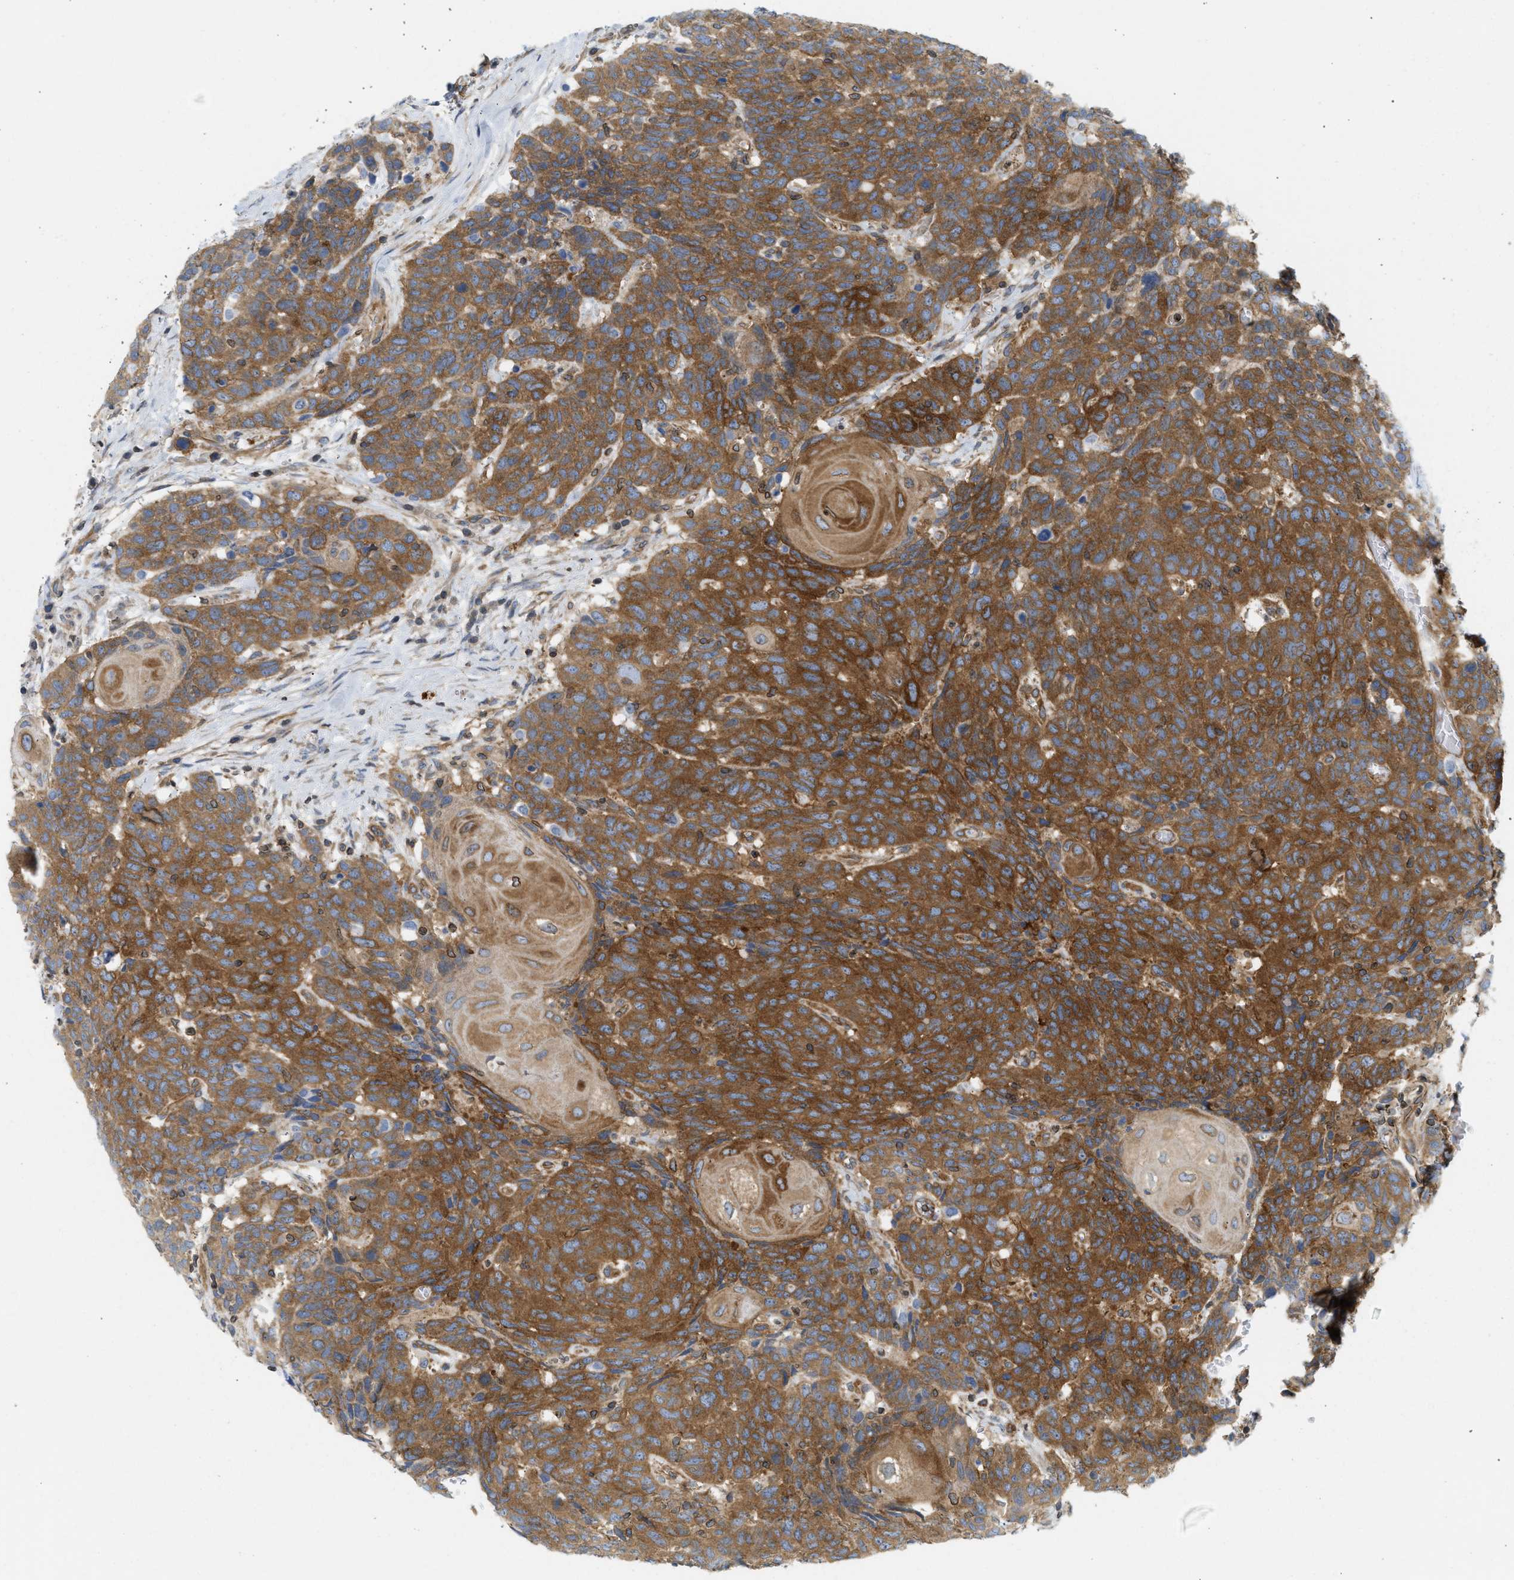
{"staining": {"intensity": "strong", "quantity": ">75%", "location": "cytoplasmic/membranous"}, "tissue": "head and neck cancer", "cell_type": "Tumor cells", "image_type": "cancer", "snomed": [{"axis": "morphology", "description": "Squamous cell carcinoma, NOS"}, {"axis": "topography", "description": "Head-Neck"}], "caption": "A high amount of strong cytoplasmic/membranous staining is seen in approximately >75% of tumor cells in squamous cell carcinoma (head and neck) tissue.", "gene": "STRN", "patient": {"sex": "male", "age": 66}}